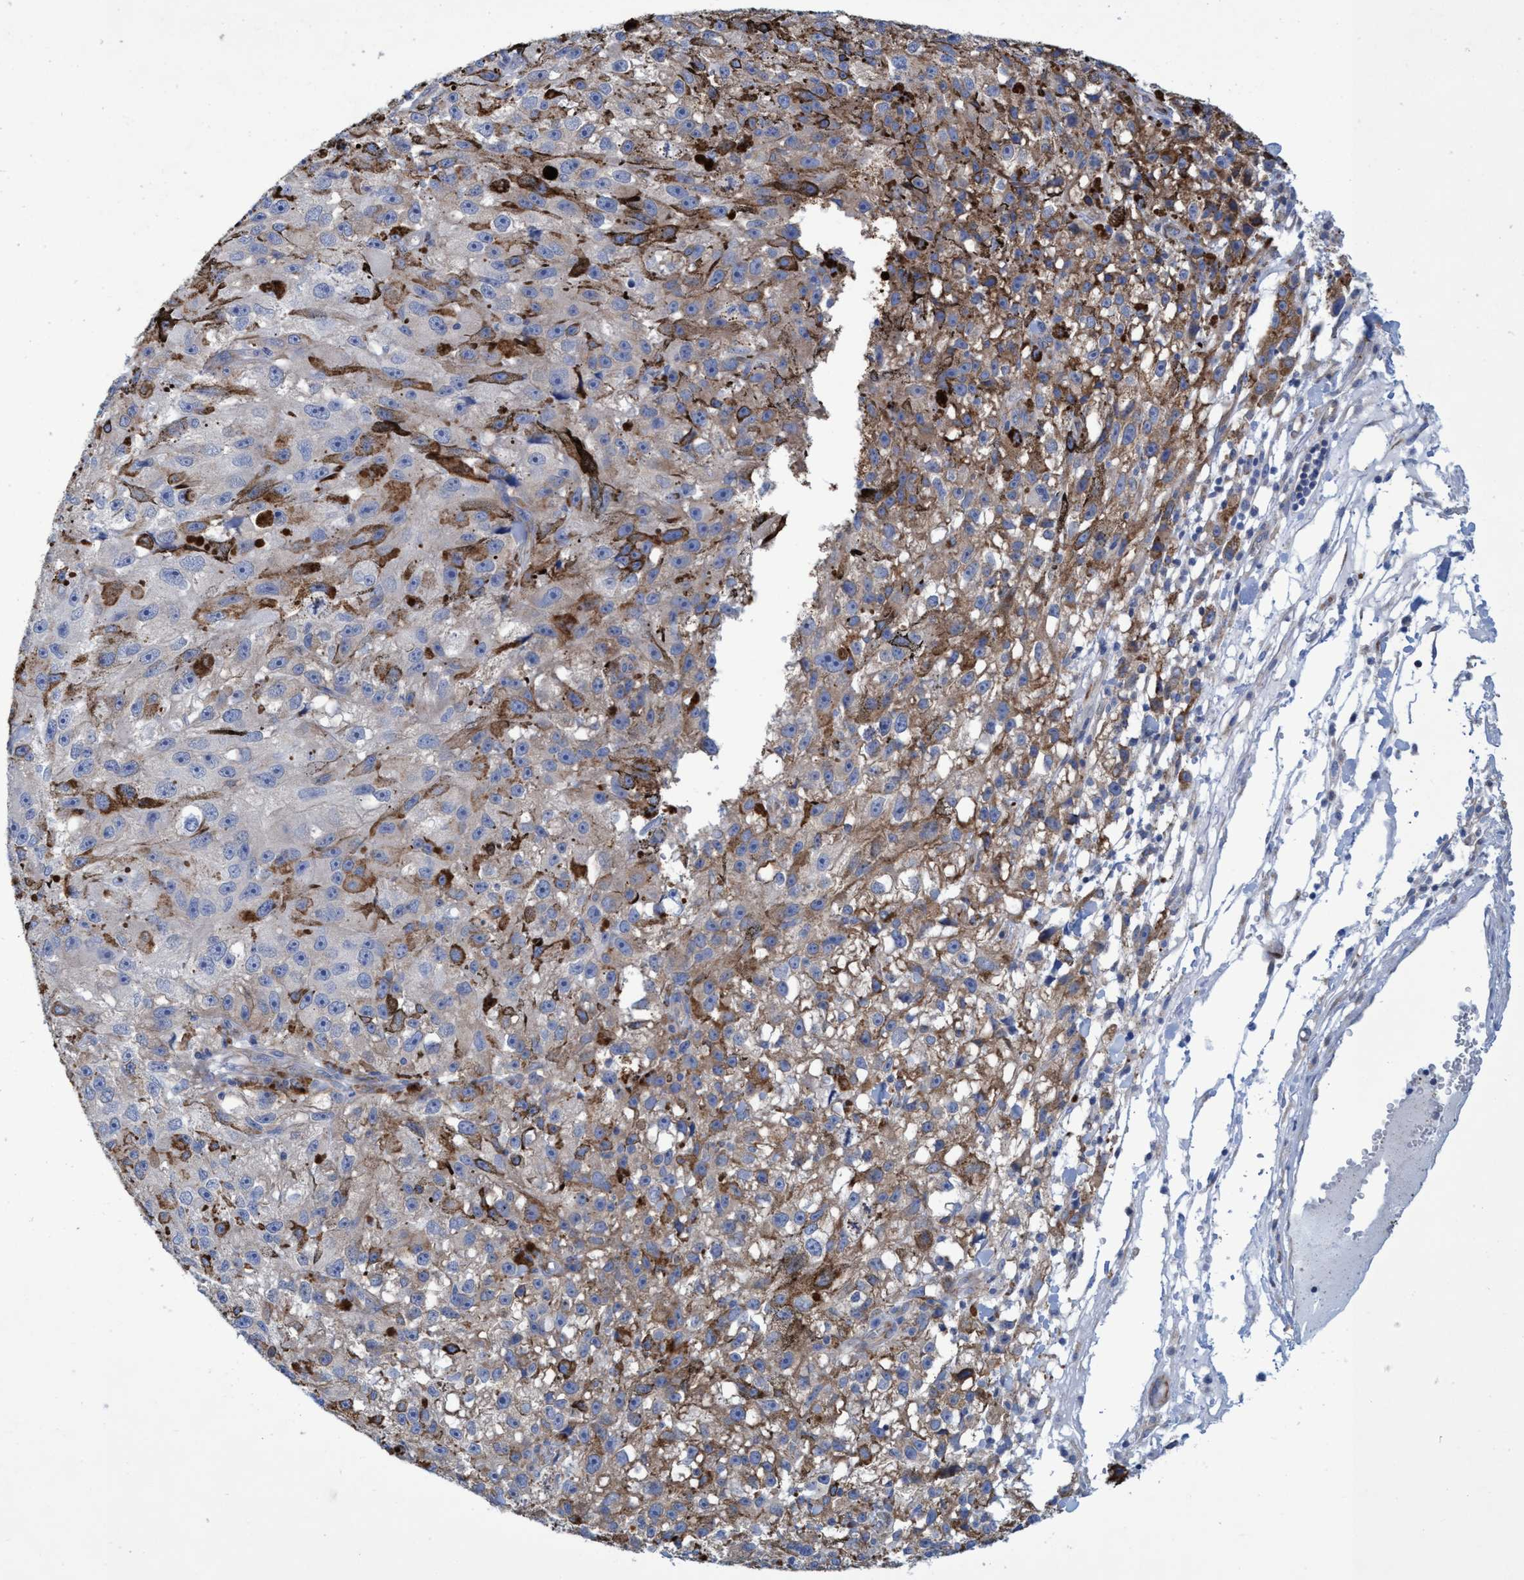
{"staining": {"intensity": "weak", "quantity": "25%-75%", "location": "cytoplasmic/membranous"}, "tissue": "melanoma", "cell_type": "Tumor cells", "image_type": "cancer", "snomed": [{"axis": "morphology", "description": "Malignant melanoma, NOS"}, {"axis": "topography", "description": "Skin"}], "caption": "High-magnification brightfield microscopy of melanoma stained with DAB (3,3'-diaminobenzidine) (brown) and counterstained with hematoxylin (blue). tumor cells exhibit weak cytoplasmic/membranous expression is seen in approximately25%-75% of cells.", "gene": "R3HCC1", "patient": {"sex": "female", "age": 104}}